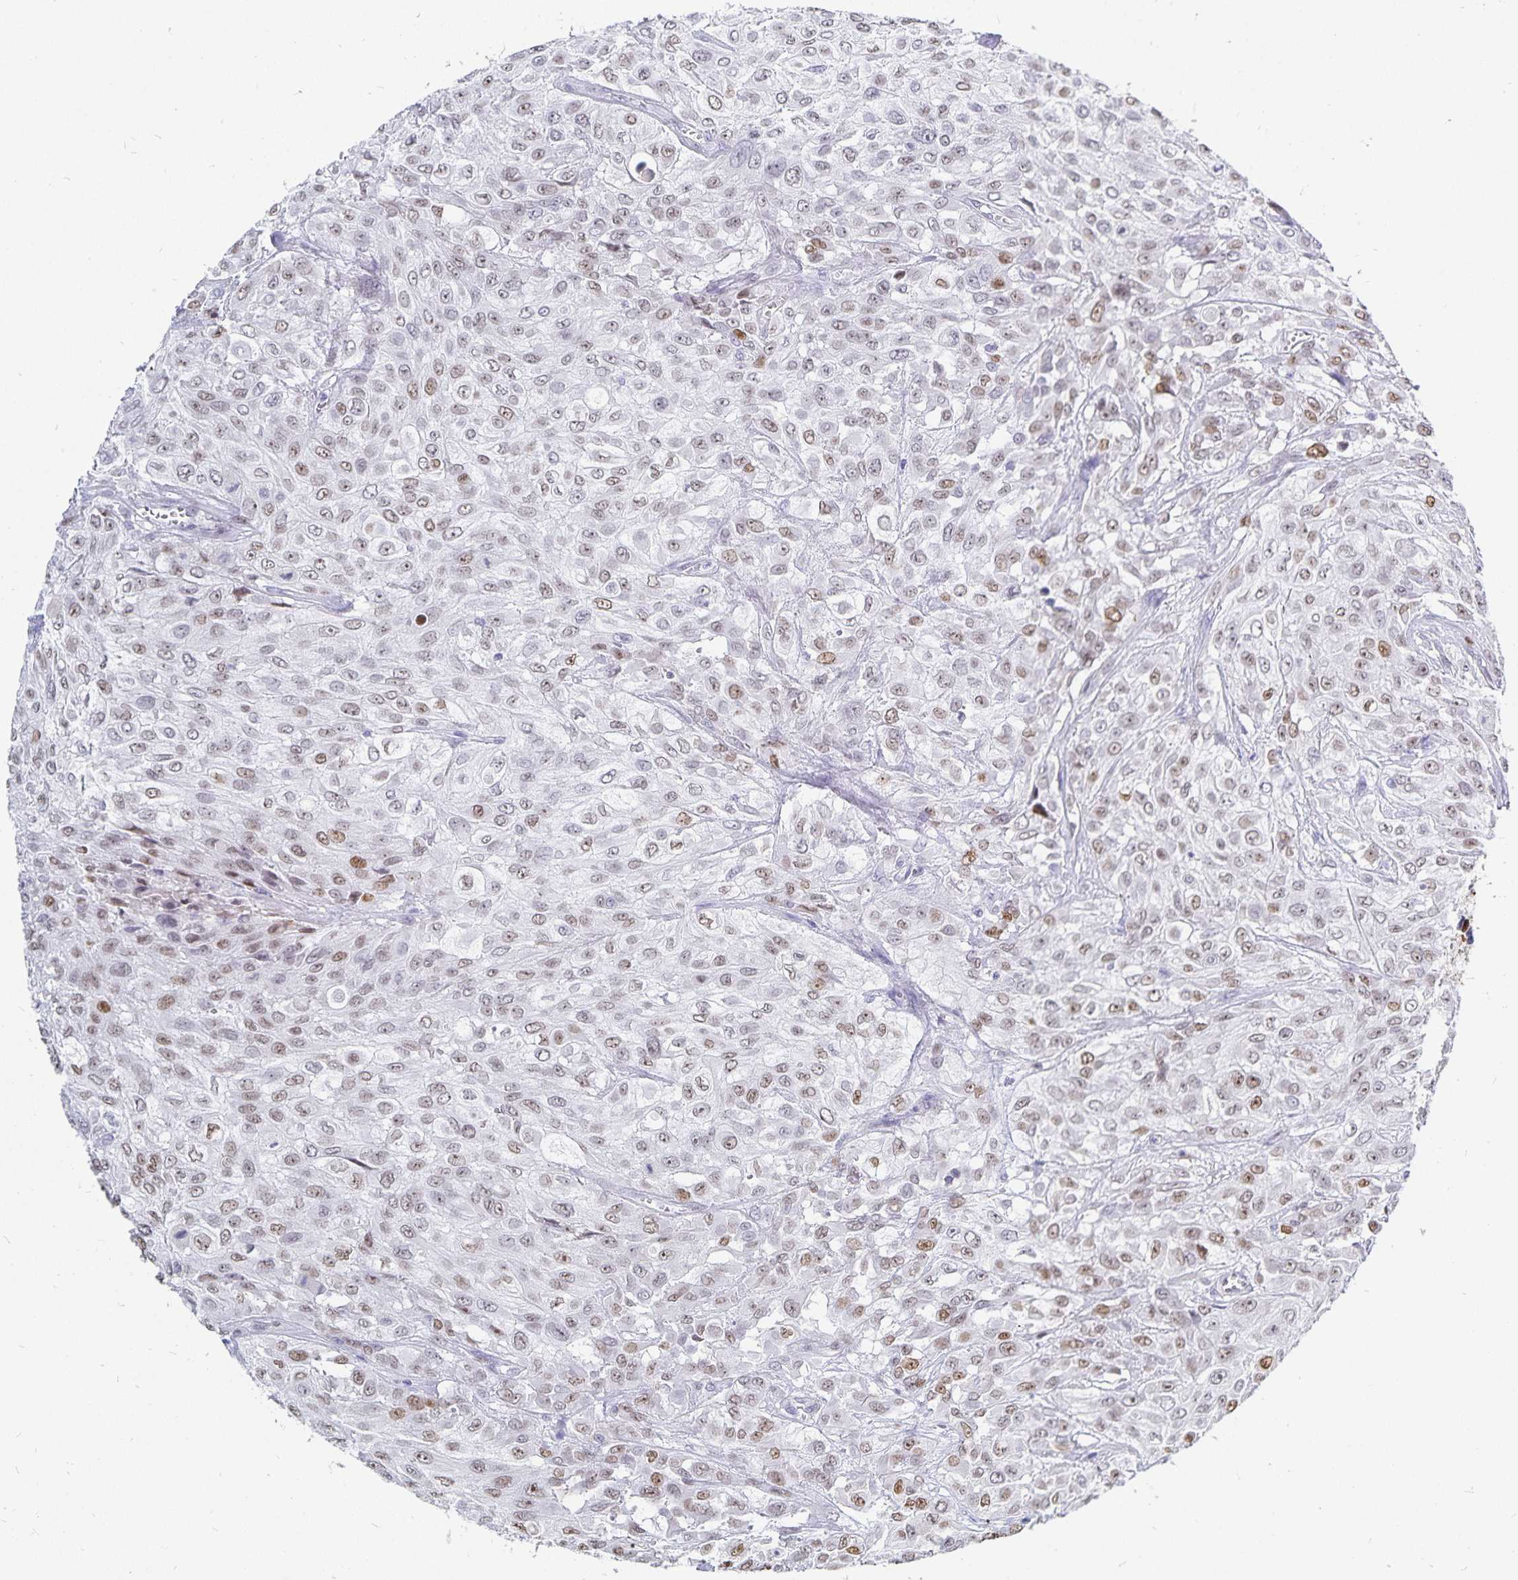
{"staining": {"intensity": "weak", "quantity": "25%-75%", "location": "nuclear"}, "tissue": "urothelial cancer", "cell_type": "Tumor cells", "image_type": "cancer", "snomed": [{"axis": "morphology", "description": "Urothelial carcinoma, High grade"}, {"axis": "topography", "description": "Urinary bladder"}], "caption": "Brown immunohistochemical staining in high-grade urothelial carcinoma exhibits weak nuclear expression in about 25%-75% of tumor cells.", "gene": "HMGB3", "patient": {"sex": "male", "age": 57}}